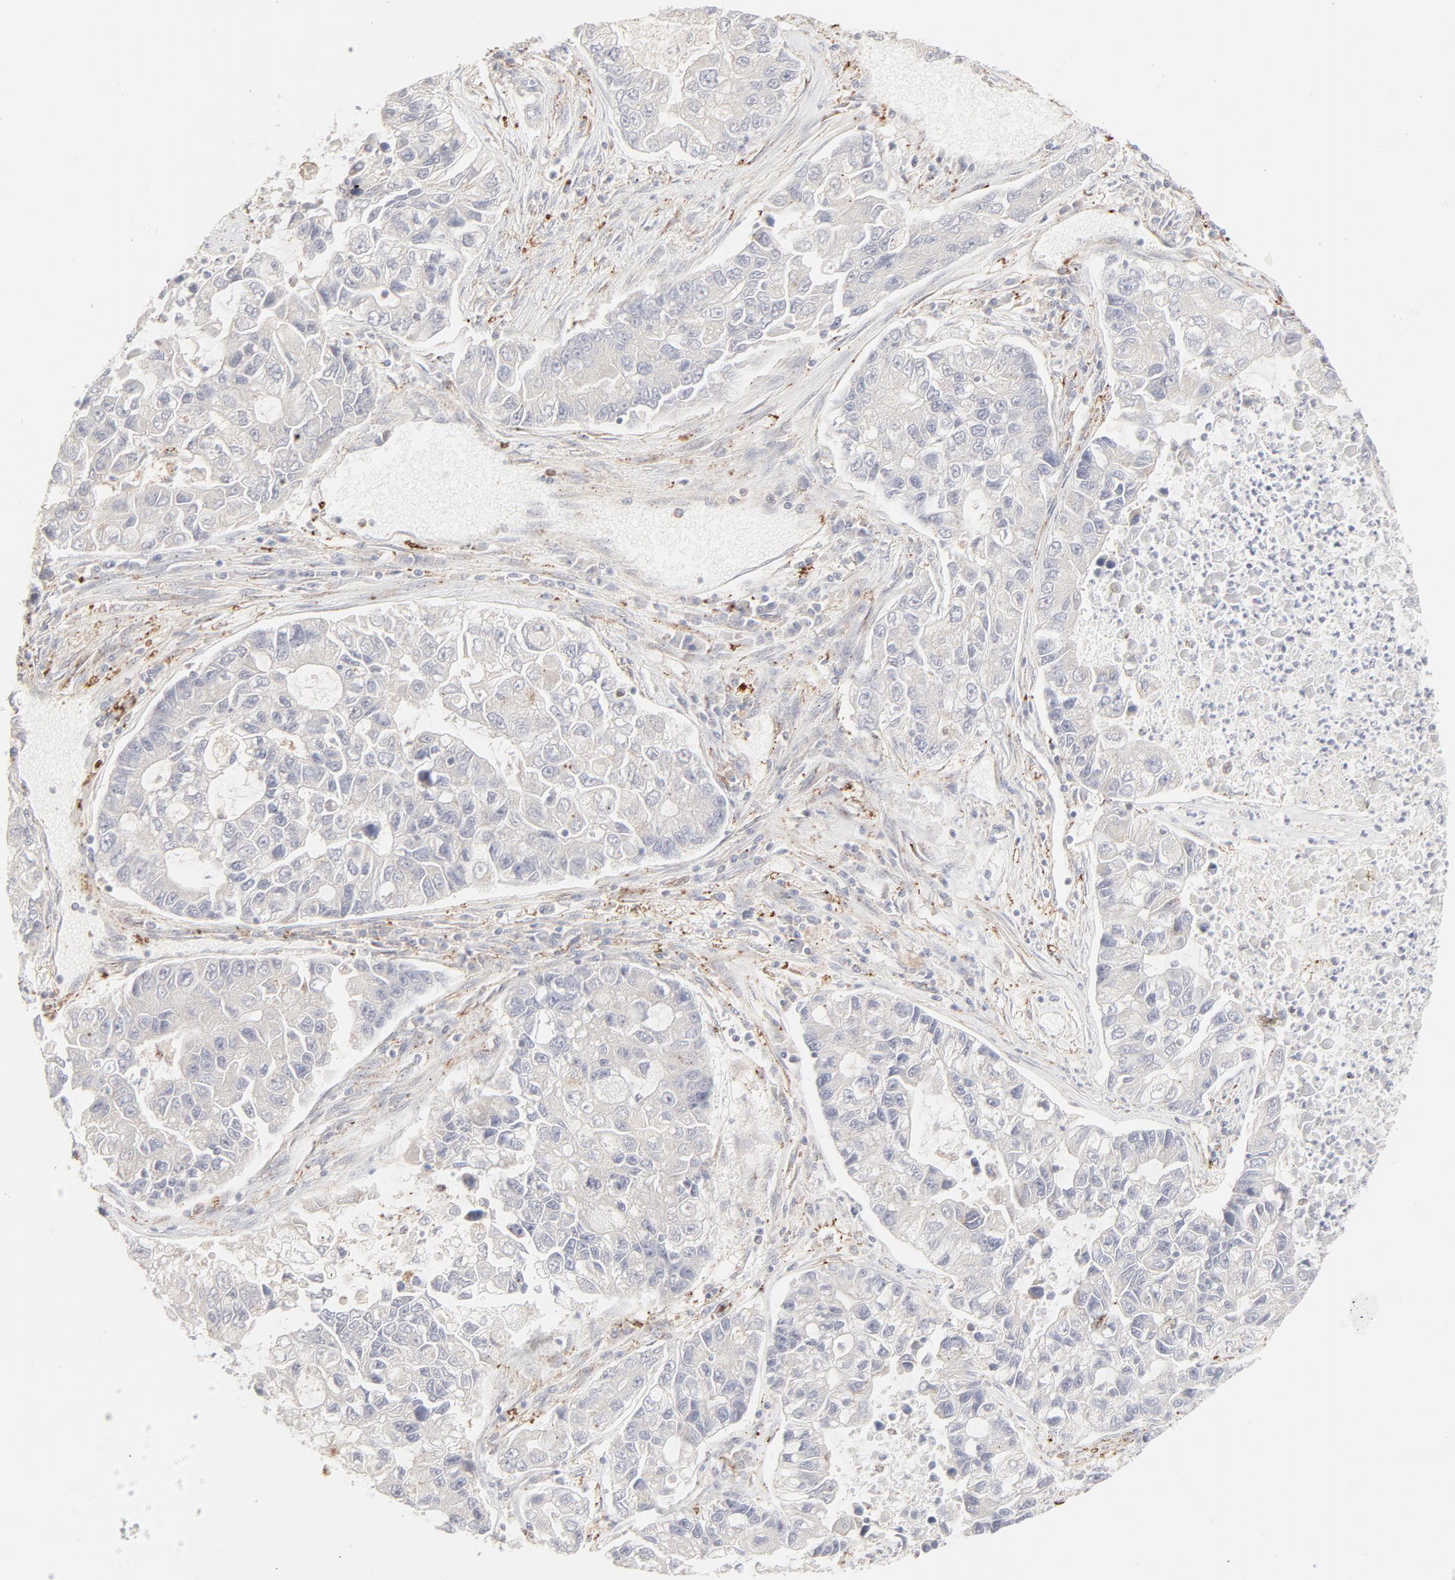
{"staining": {"intensity": "negative", "quantity": "none", "location": "none"}, "tissue": "lung cancer", "cell_type": "Tumor cells", "image_type": "cancer", "snomed": [{"axis": "morphology", "description": "Adenocarcinoma, NOS"}, {"axis": "topography", "description": "Lung"}], "caption": "Lung cancer was stained to show a protein in brown. There is no significant positivity in tumor cells.", "gene": "LGALS2", "patient": {"sex": "female", "age": 51}}